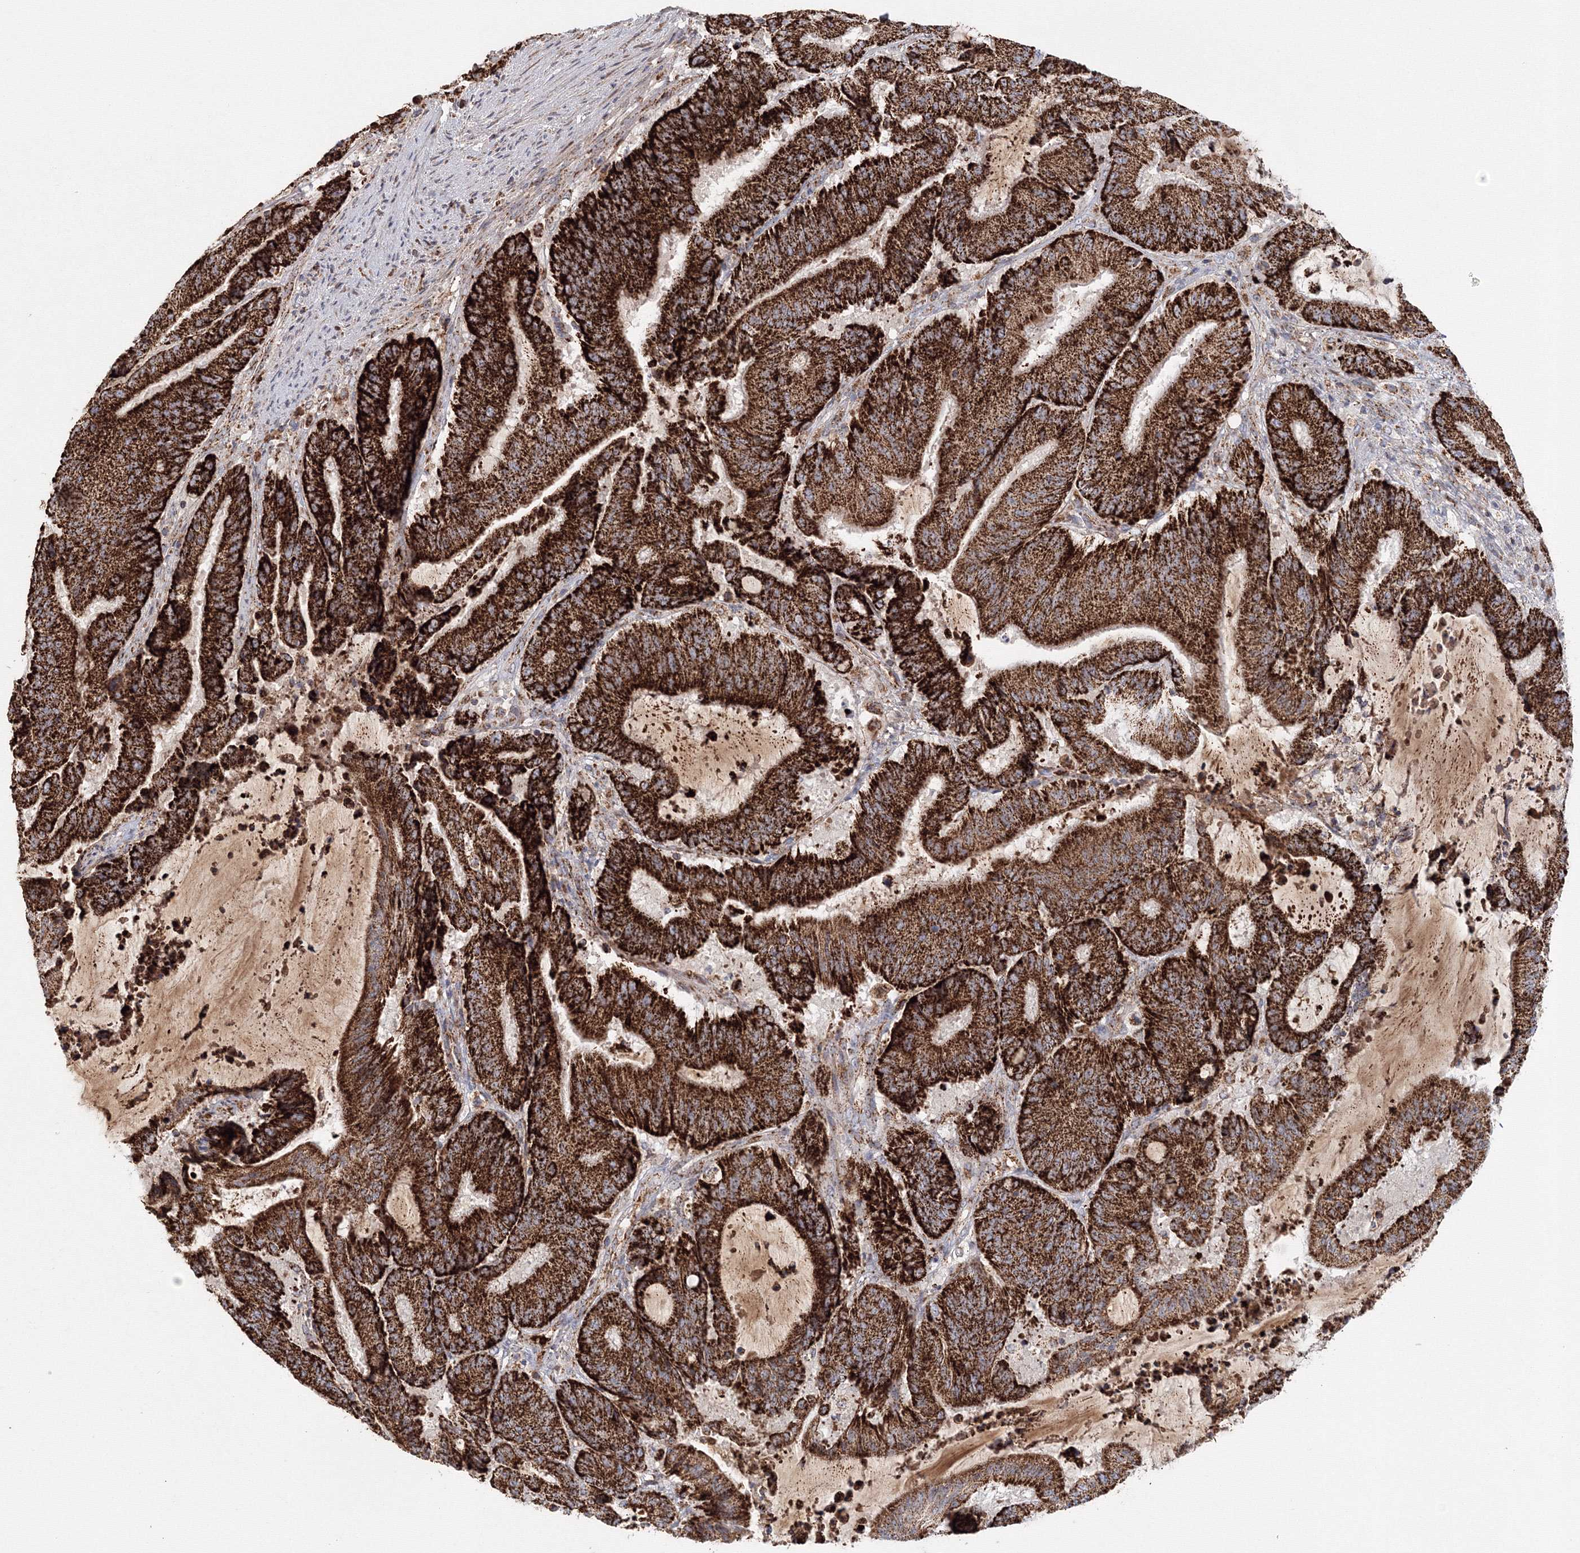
{"staining": {"intensity": "strong", "quantity": ">75%", "location": "cytoplasmic/membranous"}, "tissue": "liver cancer", "cell_type": "Tumor cells", "image_type": "cancer", "snomed": [{"axis": "morphology", "description": "Normal tissue, NOS"}, {"axis": "morphology", "description": "Cholangiocarcinoma"}, {"axis": "topography", "description": "Liver"}, {"axis": "topography", "description": "Peripheral nerve tissue"}], "caption": "Strong cytoplasmic/membranous staining is appreciated in about >75% of tumor cells in liver cancer.", "gene": "GRPEL1", "patient": {"sex": "female", "age": 73}}